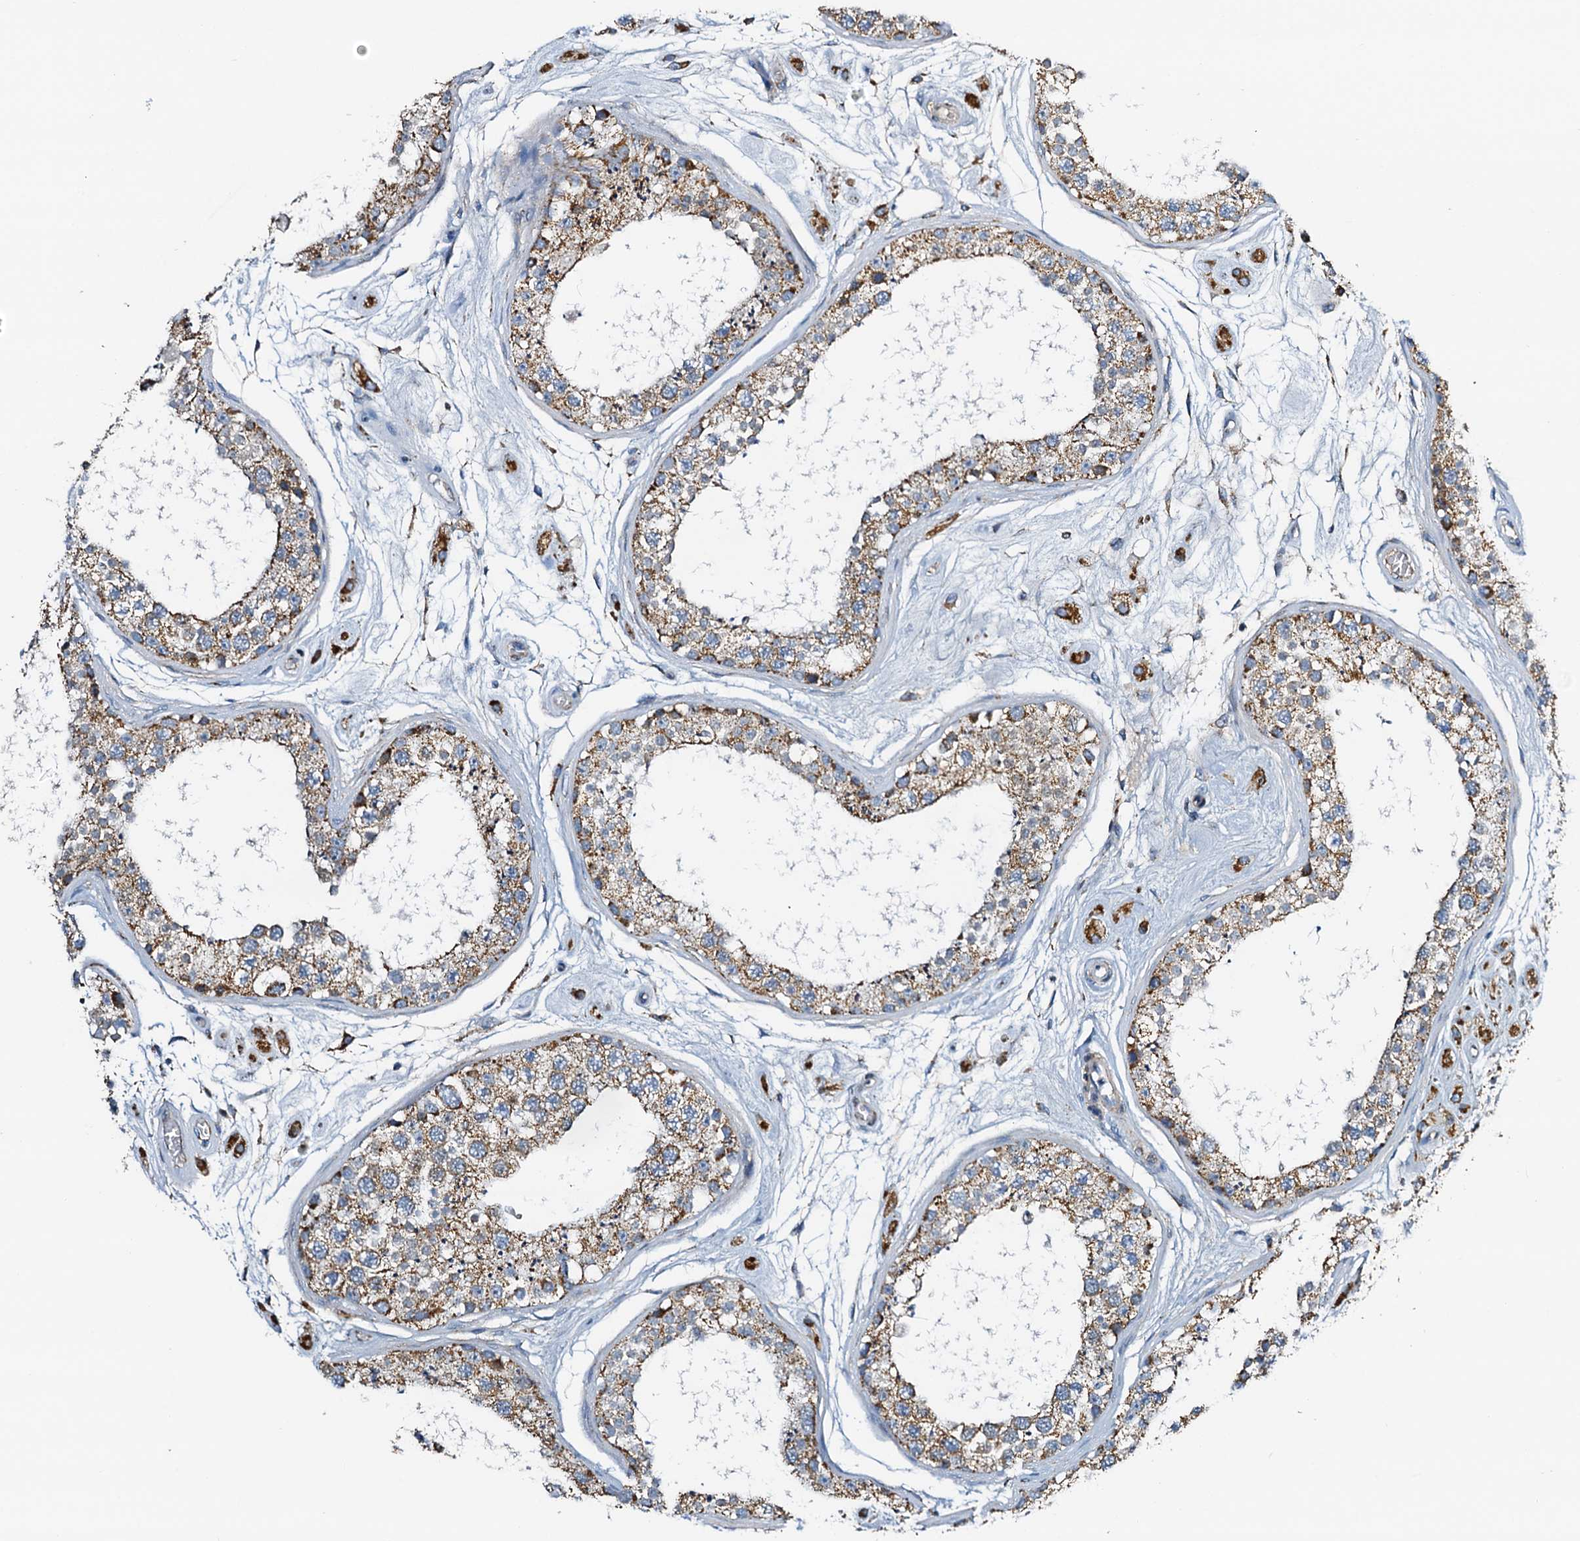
{"staining": {"intensity": "moderate", "quantity": ">75%", "location": "cytoplasmic/membranous"}, "tissue": "testis", "cell_type": "Cells in seminiferous ducts", "image_type": "normal", "snomed": [{"axis": "morphology", "description": "Normal tissue, NOS"}, {"axis": "topography", "description": "Testis"}], "caption": "Benign testis was stained to show a protein in brown. There is medium levels of moderate cytoplasmic/membranous staining in about >75% of cells in seminiferous ducts. The staining was performed using DAB, with brown indicating positive protein expression. Nuclei are stained blue with hematoxylin.", "gene": "POC1A", "patient": {"sex": "male", "age": 25}}